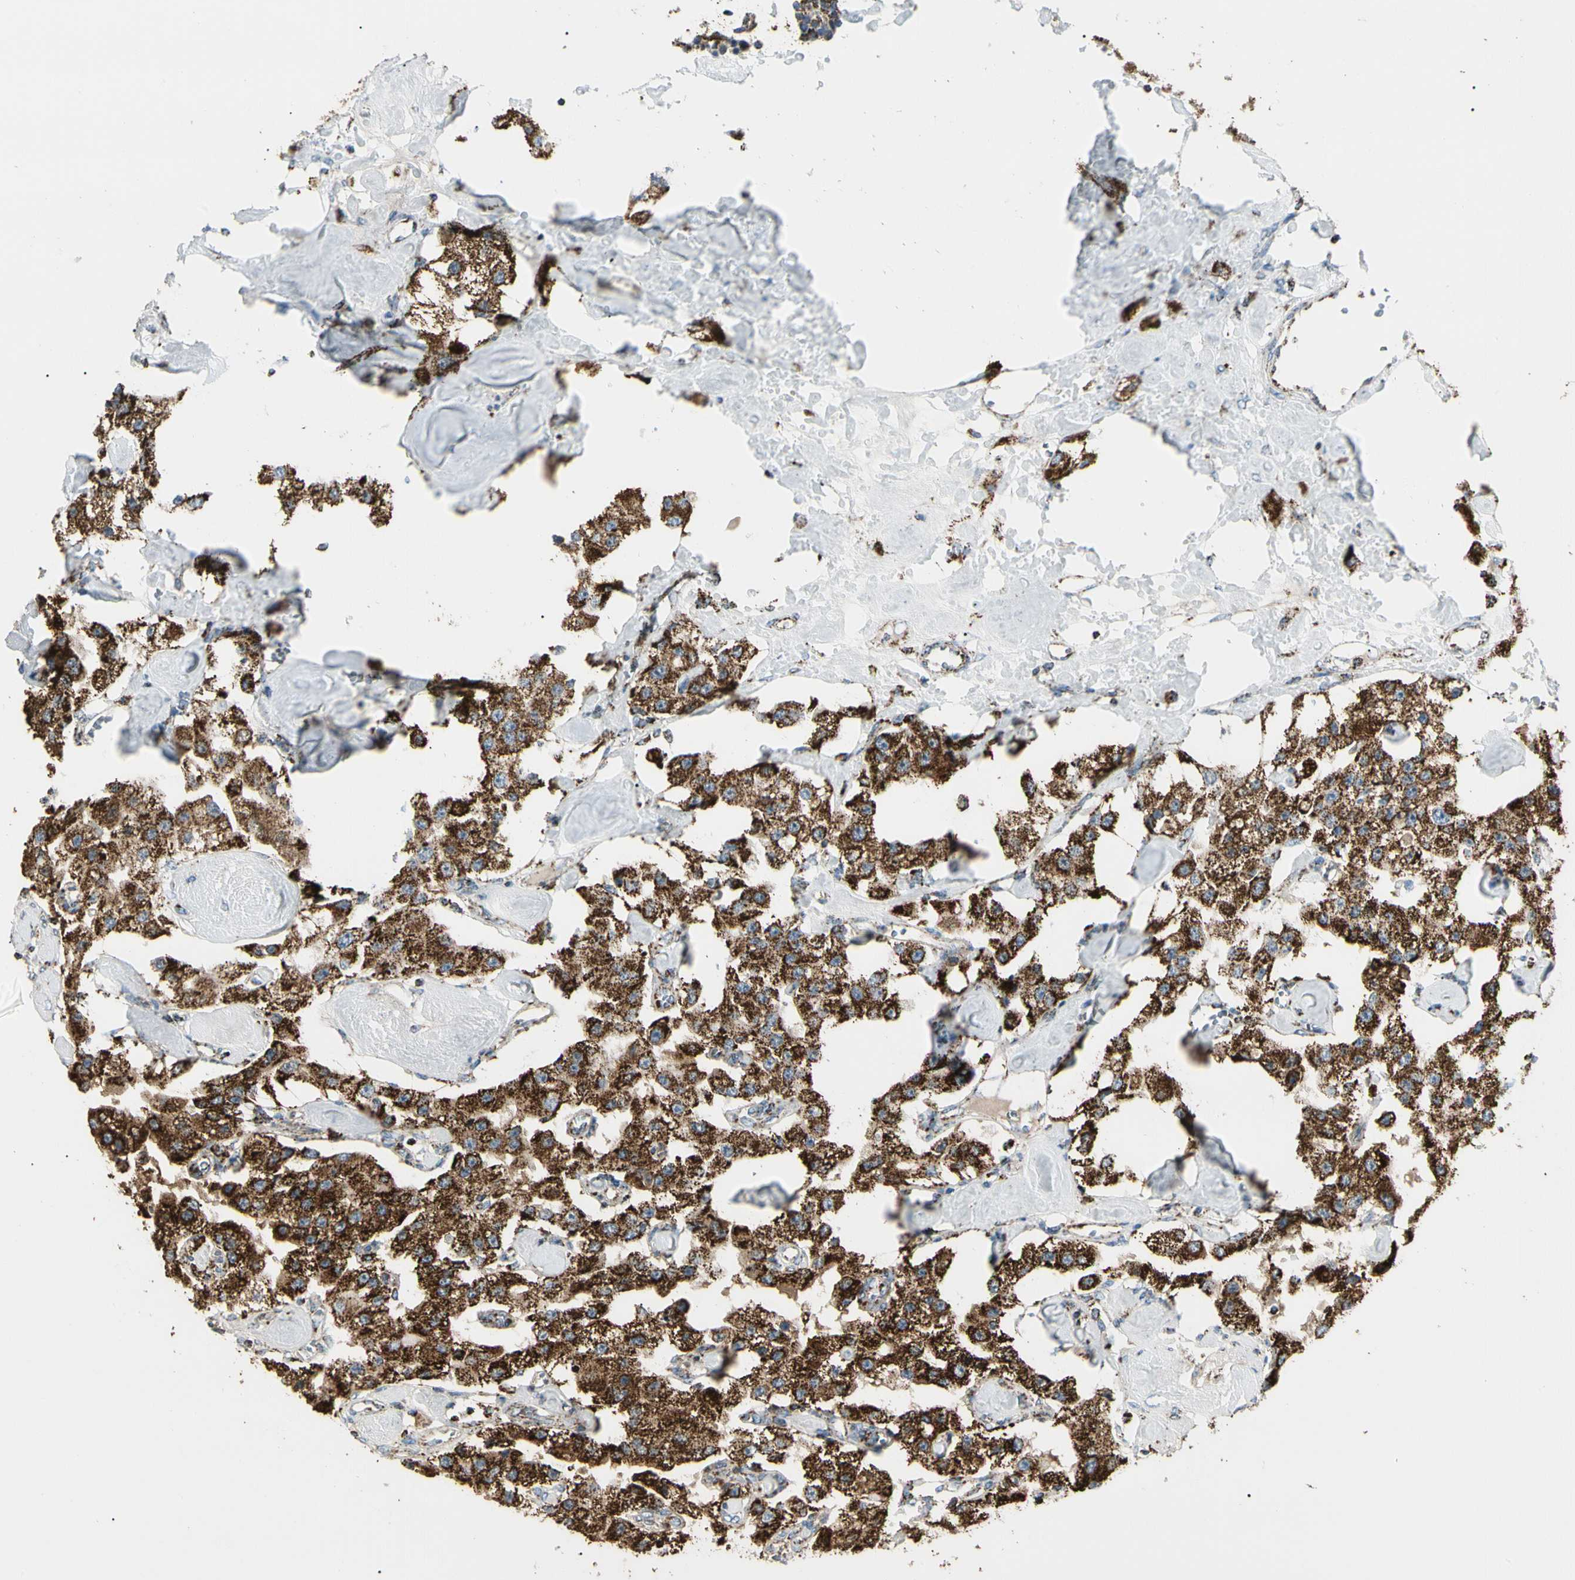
{"staining": {"intensity": "strong", "quantity": ">75%", "location": "cytoplasmic/membranous"}, "tissue": "carcinoid", "cell_type": "Tumor cells", "image_type": "cancer", "snomed": [{"axis": "morphology", "description": "Carcinoid, malignant, NOS"}, {"axis": "topography", "description": "Pancreas"}], "caption": "Carcinoid stained for a protein demonstrates strong cytoplasmic/membranous positivity in tumor cells. Using DAB (3,3'-diaminobenzidine) (brown) and hematoxylin (blue) stains, captured at high magnification using brightfield microscopy.", "gene": "ME2", "patient": {"sex": "male", "age": 41}}